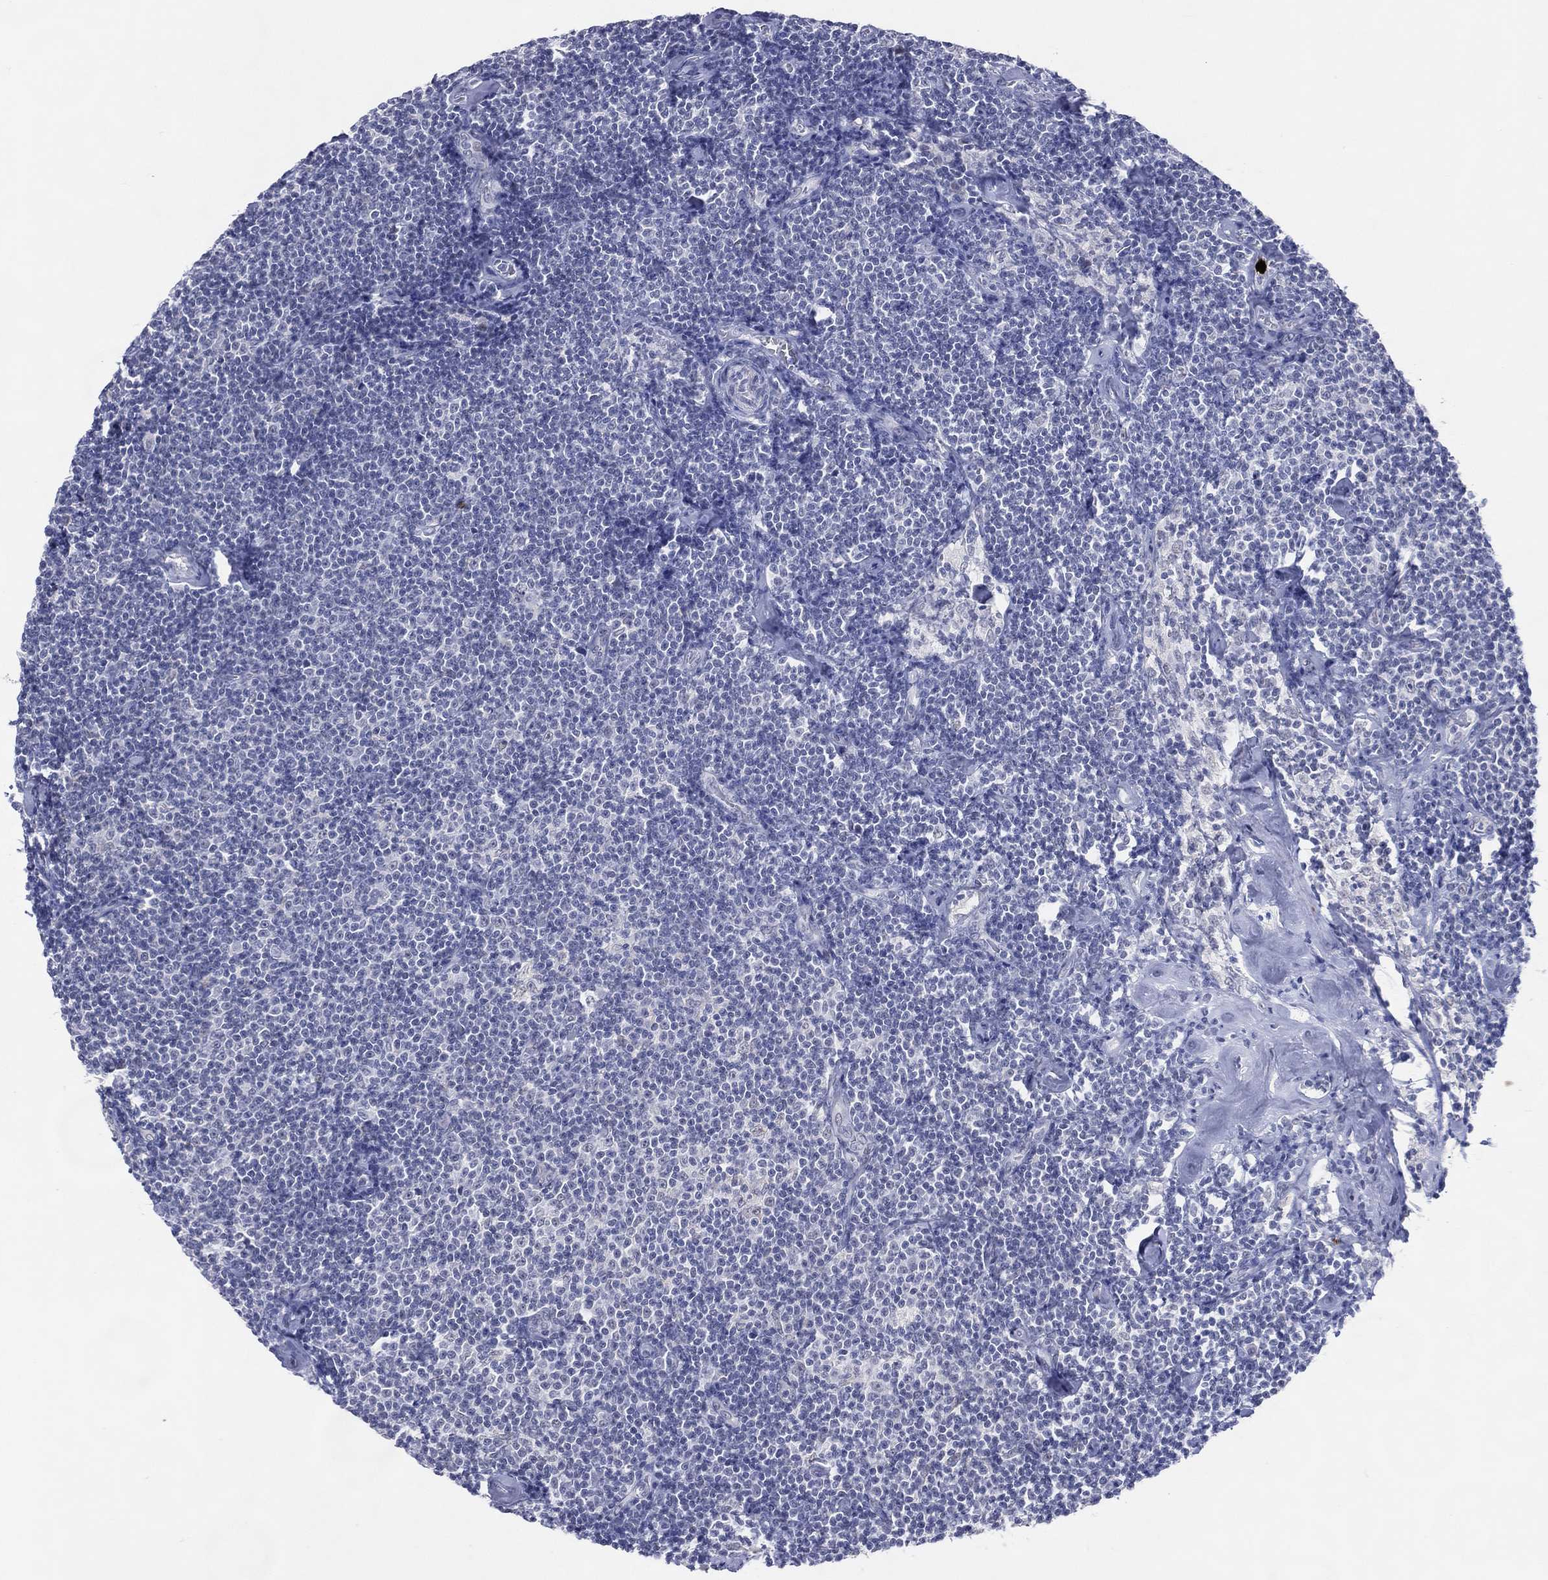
{"staining": {"intensity": "negative", "quantity": "none", "location": "none"}, "tissue": "lymphoma", "cell_type": "Tumor cells", "image_type": "cancer", "snomed": [{"axis": "morphology", "description": "Malignant lymphoma, non-Hodgkin's type, Low grade"}, {"axis": "topography", "description": "Lymph node"}], "caption": "Tumor cells show no significant expression in low-grade malignant lymphoma, non-Hodgkin's type. (IHC, brightfield microscopy, high magnification).", "gene": "CFAP58", "patient": {"sex": "male", "age": 81}}